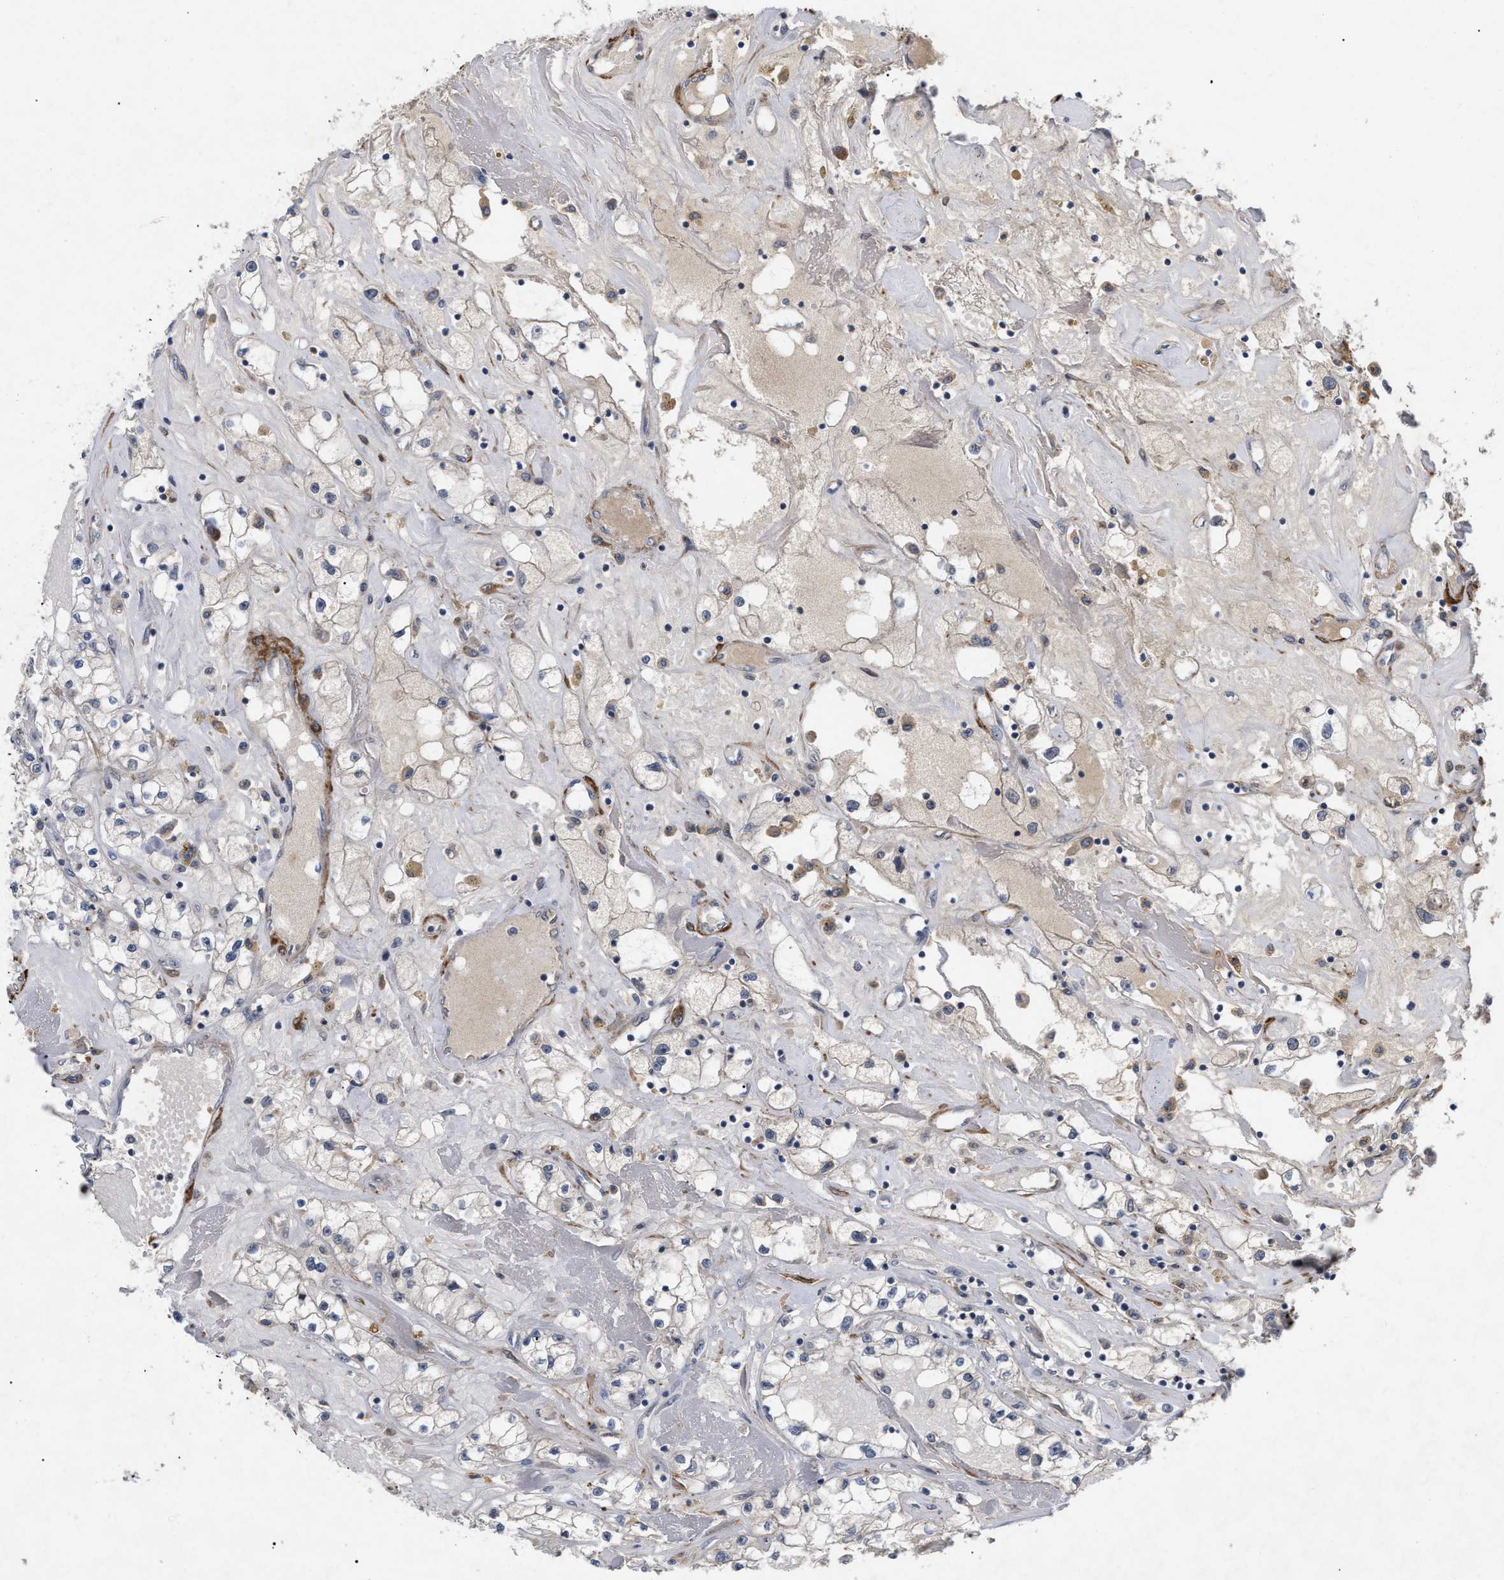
{"staining": {"intensity": "negative", "quantity": "none", "location": "none"}, "tissue": "renal cancer", "cell_type": "Tumor cells", "image_type": "cancer", "snomed": [{"axis": "morphology", "description": "Adenocarcinoma, NOS"}, {"axis": "topography", "description": "Kidney"}], "caption": "Tumor cells show no significant expression in renal cancer.", "gene": "ST6GALNAC6", "patient": {"sex": "male", "age": 56}}